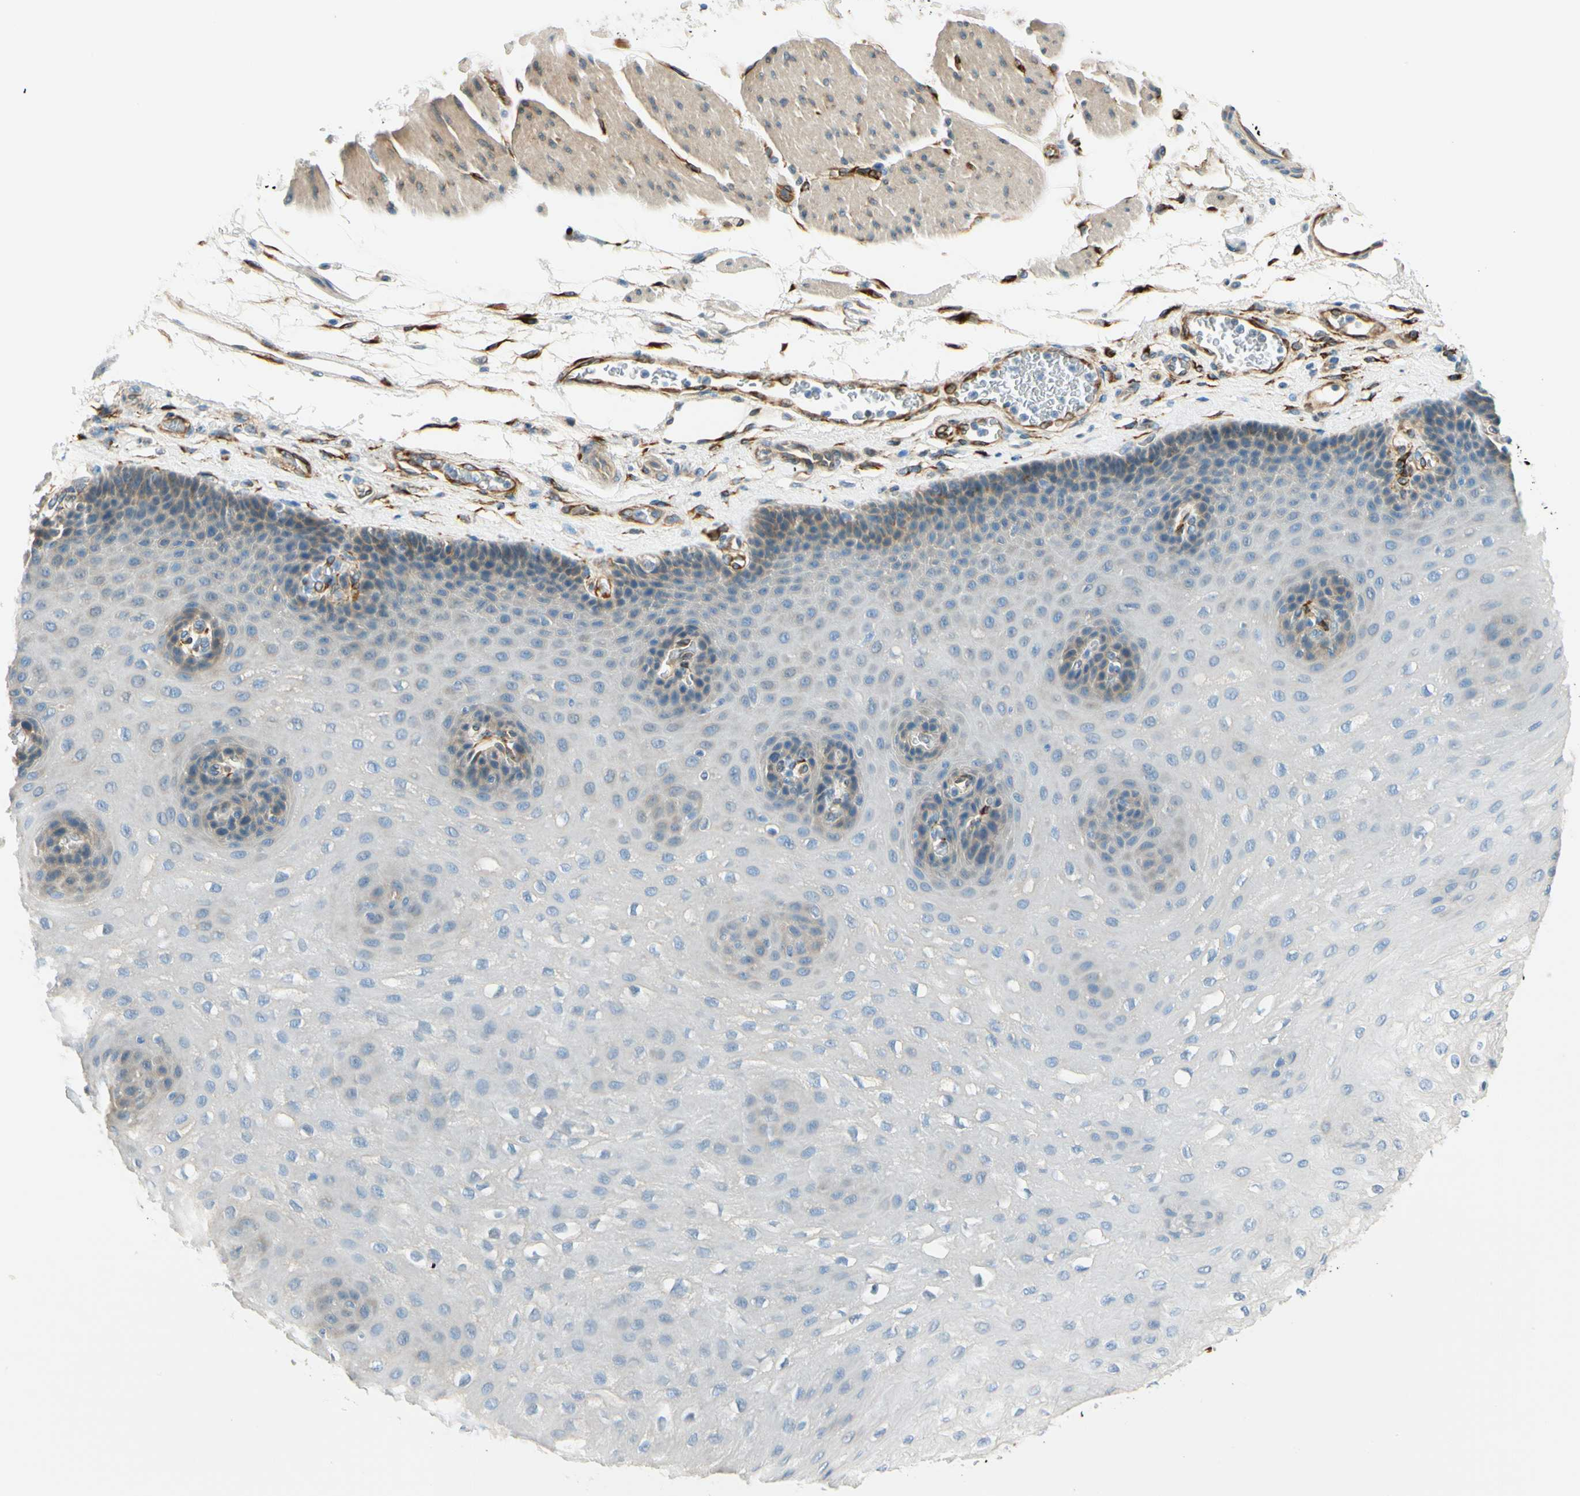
{"staining": {"intensity": "weak", "quantity": "<25%", "location": "cytoplasmic/membranous"}, "tissue": "esophagus", "cell_type": "Squamous epithelial cells", "image_type": "normal", "snomed": [{"axis": "morphology", "description": "Normal tissue, NOS"}, {"axis": "topography", "description": "Esophagus"}], "caption": "An IHC histopathology image of unremarkable esophagus is shown. There is no staining in squamous epithelial cells of esophagus. (DAB immunohistochemistry (IHC) with hematoxylin counter stain).", "gene": "FKBP7", "patient": {"sex": "female", "age": 72}}